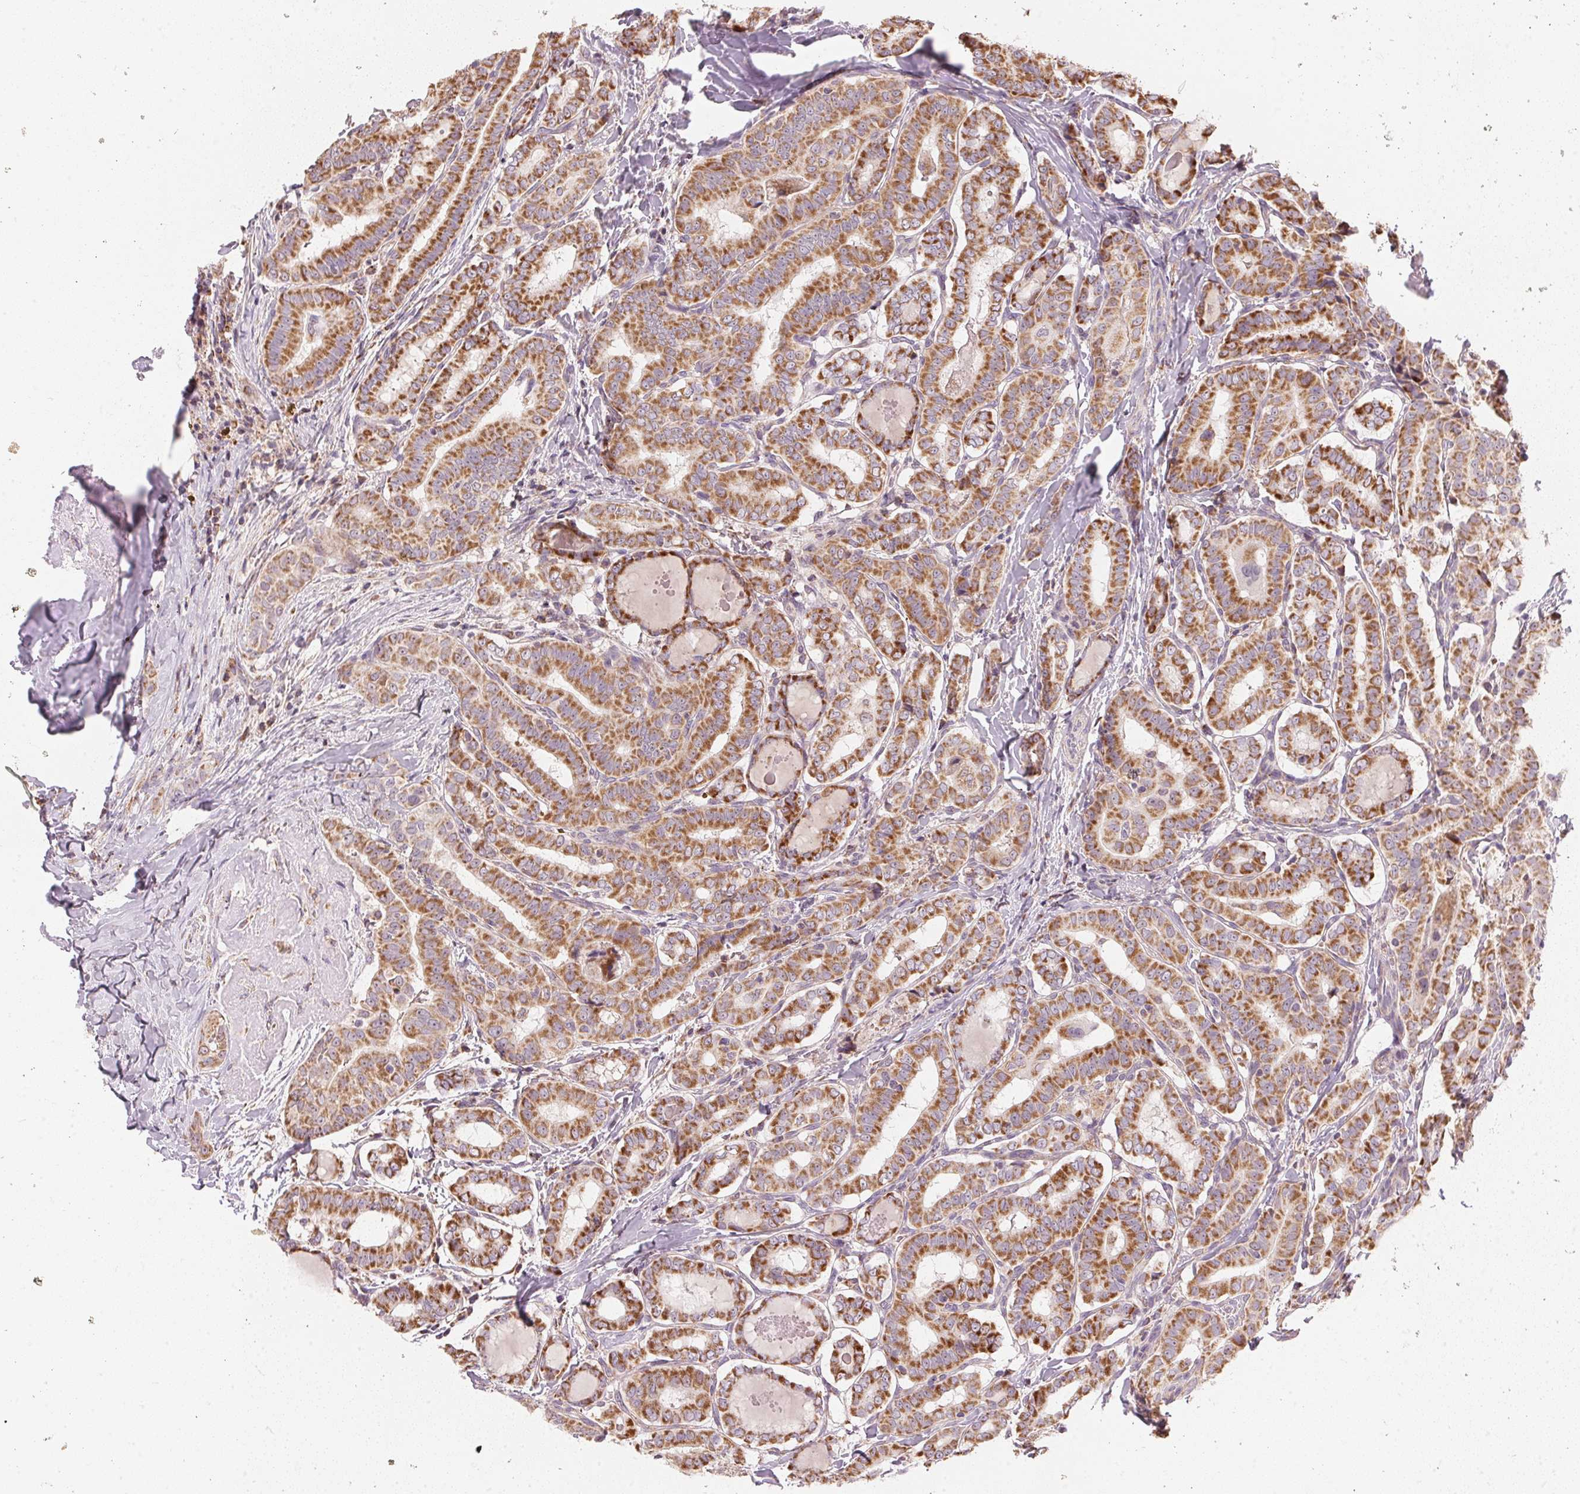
{"staining": {"intensity": "strong", "quantity": ">75%", "location": "cytoplasmic/membranous"}, "tissue": "thyroid cancer", "cell_type": "Tumor cells", "image_type": "cancer", "snomed": [{"axis": "morphology", "description": "Papillary adenocarcinoma, NOS"}, {"axis": "morphology", "description": "Papillary adenoma metastatic"}, {"axis": "topography", "description": "Thyroid gland"}], "caption": "Thyroid papillary adenocarcinoma stained with immunohistochemistry shows strong cytoplasmic/membranous expression in about >75% of tumor cells.", "gene": "COQ7", "patient": {"sex": "female", "age": 50}}